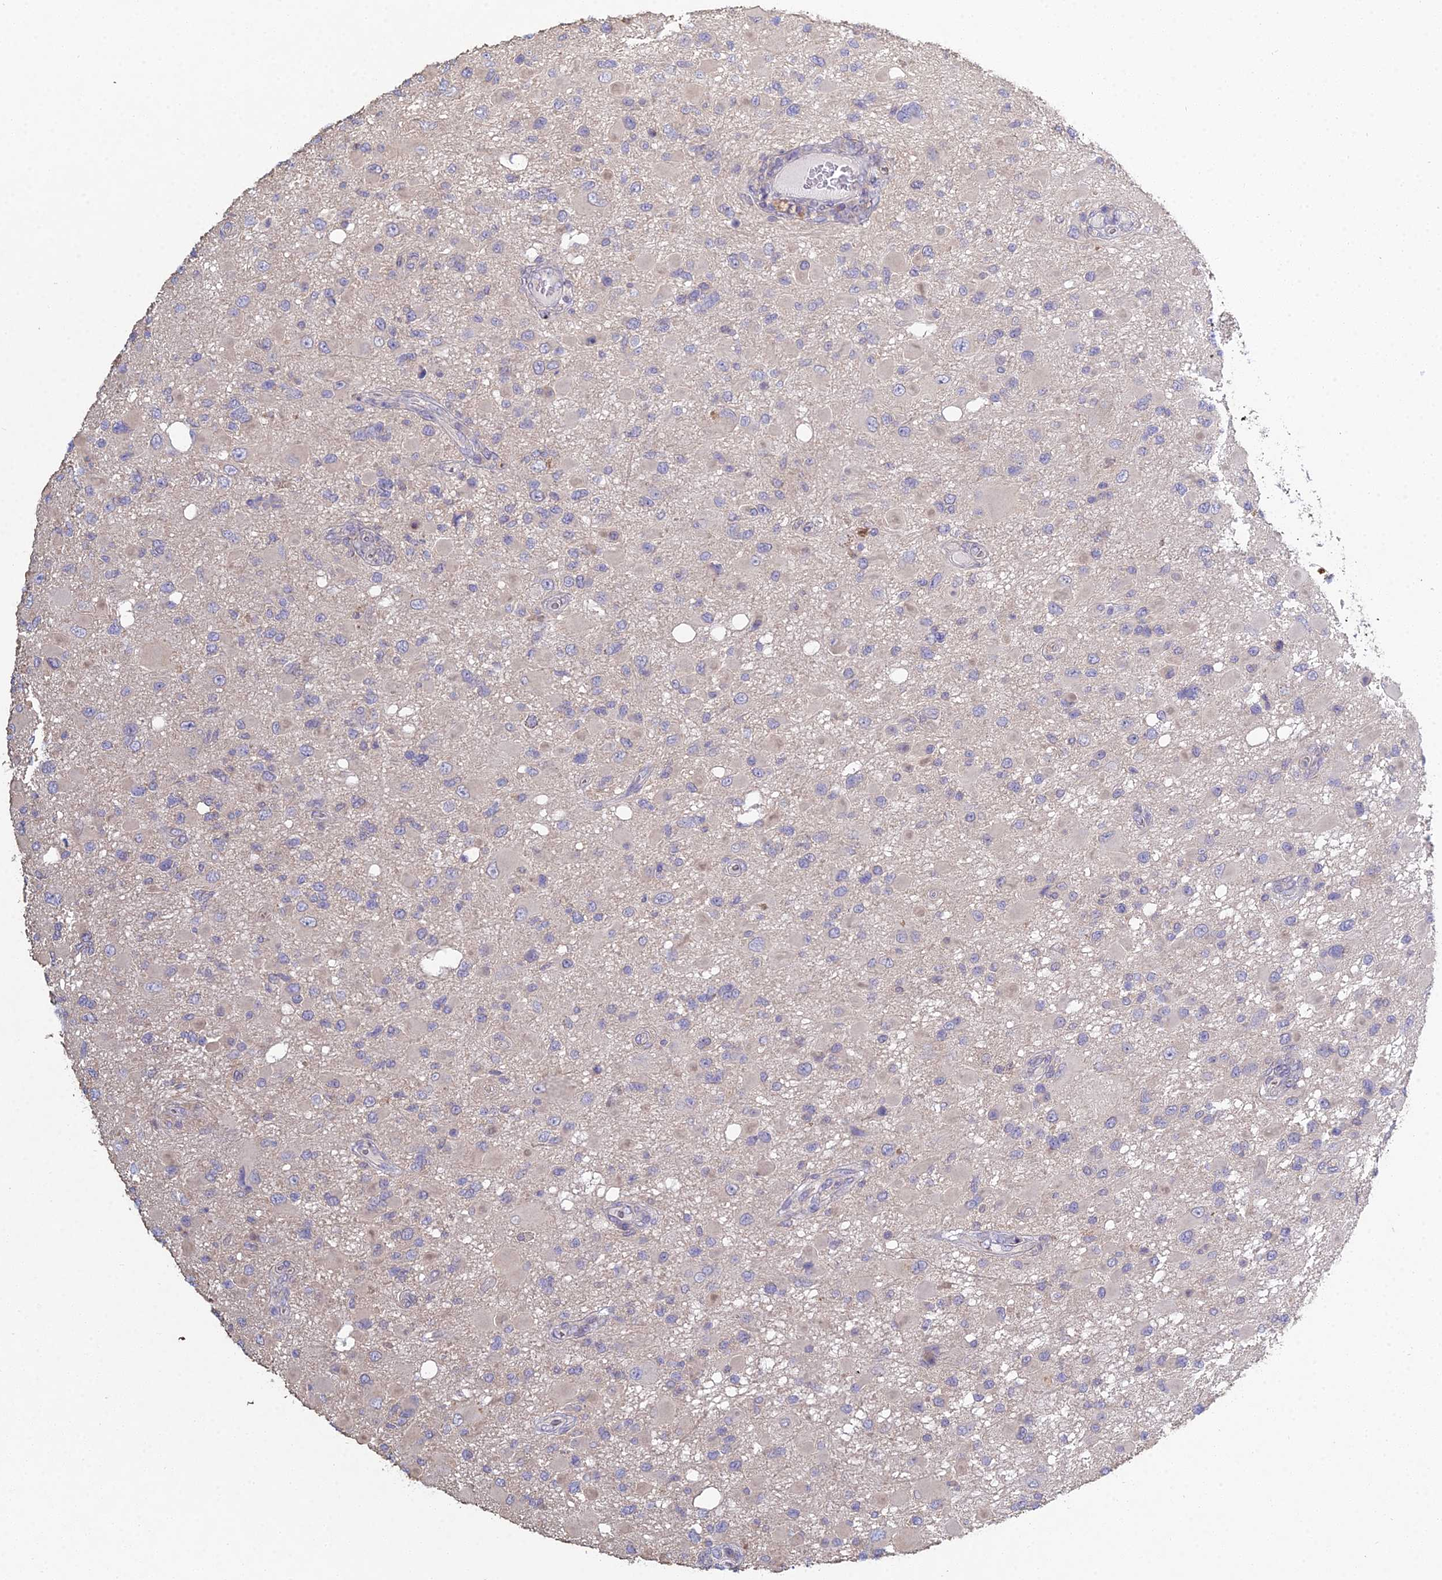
{"staining": {"intensity": "negative", "quantity": "none", "location": "none"}, "tissue": "glioma", "cell_type": "Tumor cells", "image_type": "cancer", "snomed": [{"axis": "morphology", "description": "Glioma, malignant, High grade"}, {"axis": "topography", "description": "Brain"}], "caption": "This photomicrograph is of glioma stained with immunohistochemistry (IHC) to label a protein in brown with the nuclei are counter-stained blue. There is no expression in tumor cells.", "gene": "METTL26", "patient": {"sex": "male", "age": 53}}